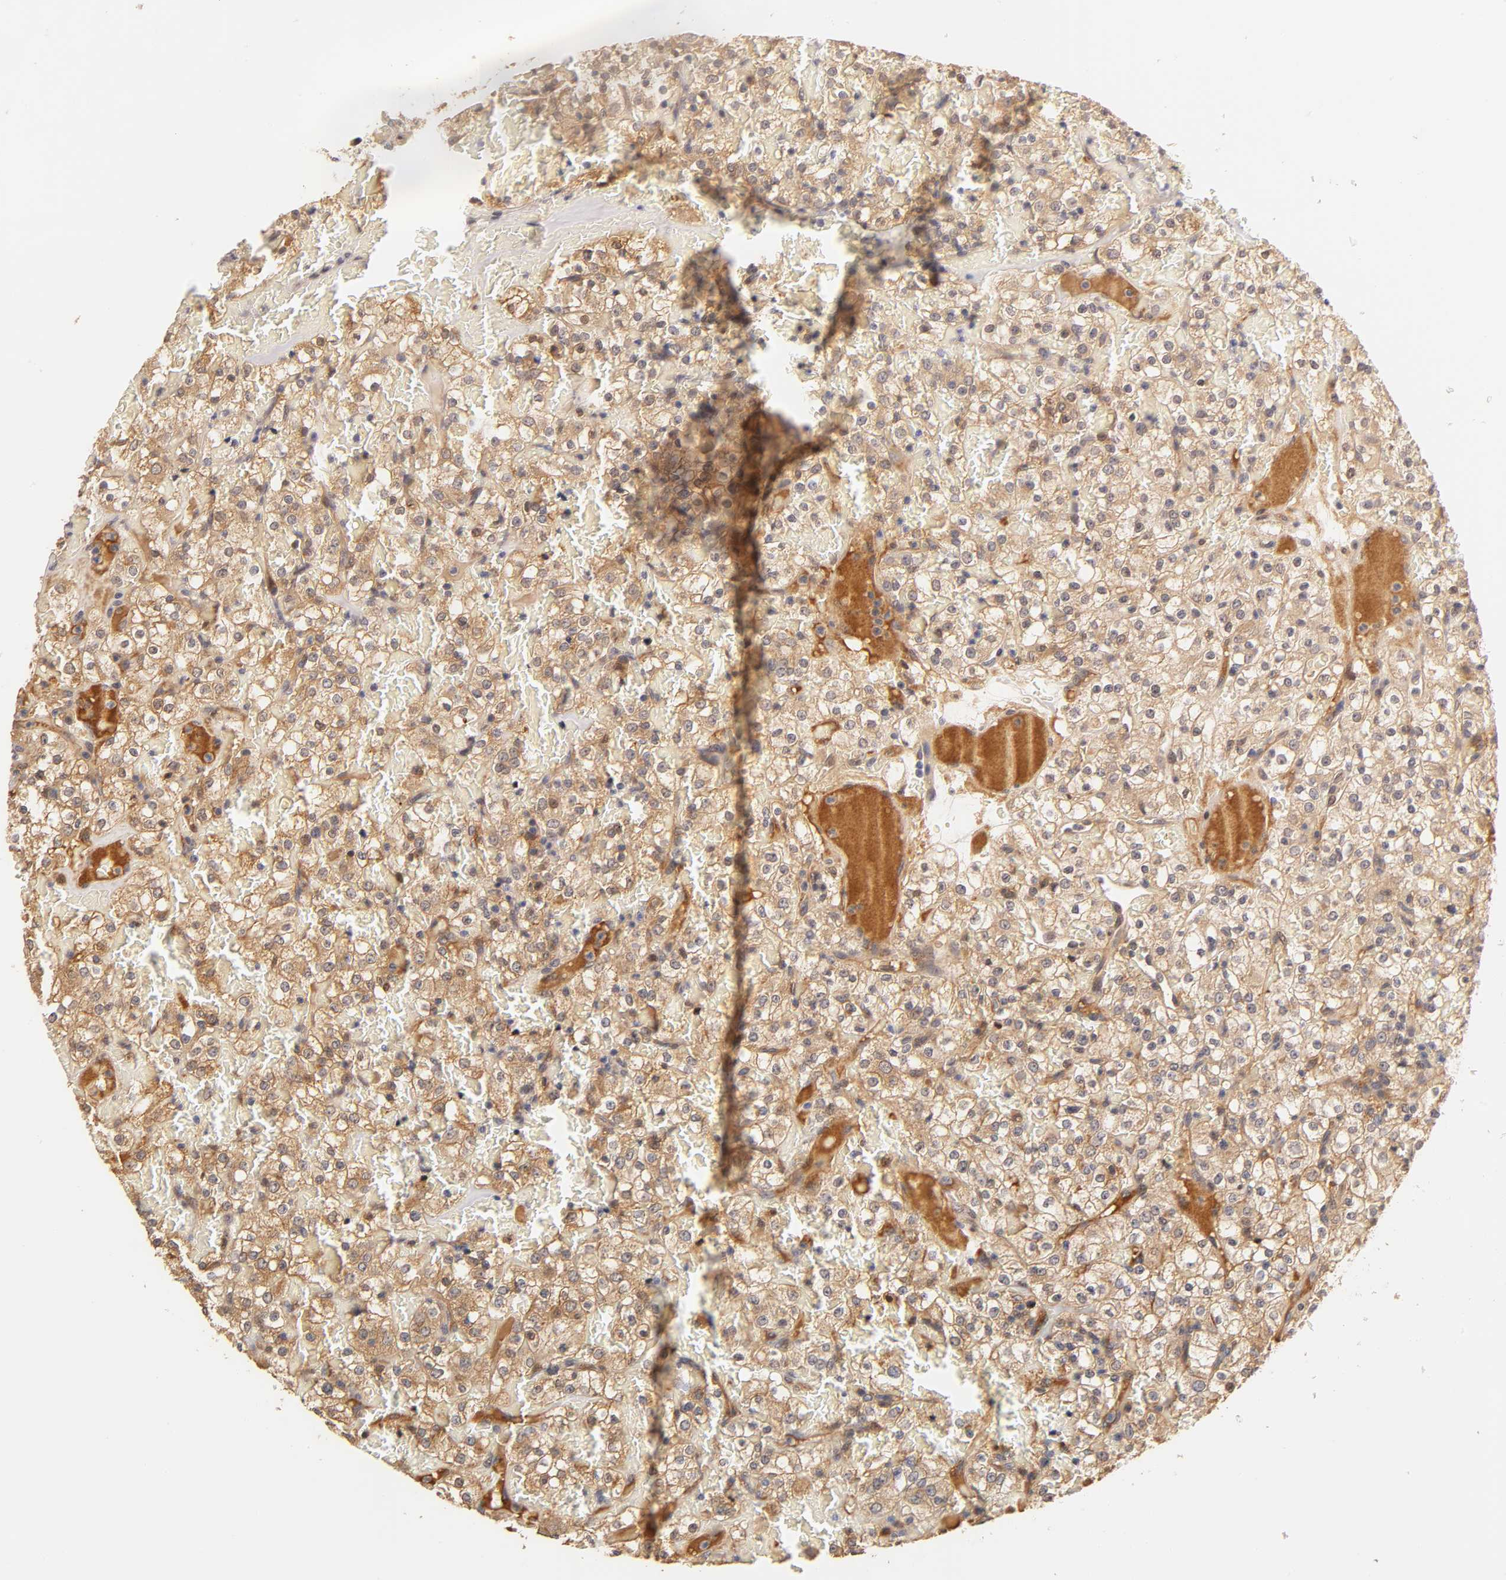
{"staining": {"intensity": "moderate", "quantity": ">75%", "location": "cytoplasmic/membranous,nuclear"}, "tissue": "renal cancer", "cell_type": "Tumor cells", "image_type": "cancer", "snomed": [{"axis": "morphology", "description": "Normal tissue, NOS"}, {"axis": "morphology", "description": "Adenocarcinoma, NOS"}, {"axis": "topography", "description": "Kidney"}], "caption": "There is medium levels of moderate cytoplasmic/membranous and nuclear positivity in tumor cells of renal adenocarcinoma, as demonstrated by immunohistochemical staining (brown color).", "gene": "GSTZ1", "patient": {"sex": "female", "age": 72}}